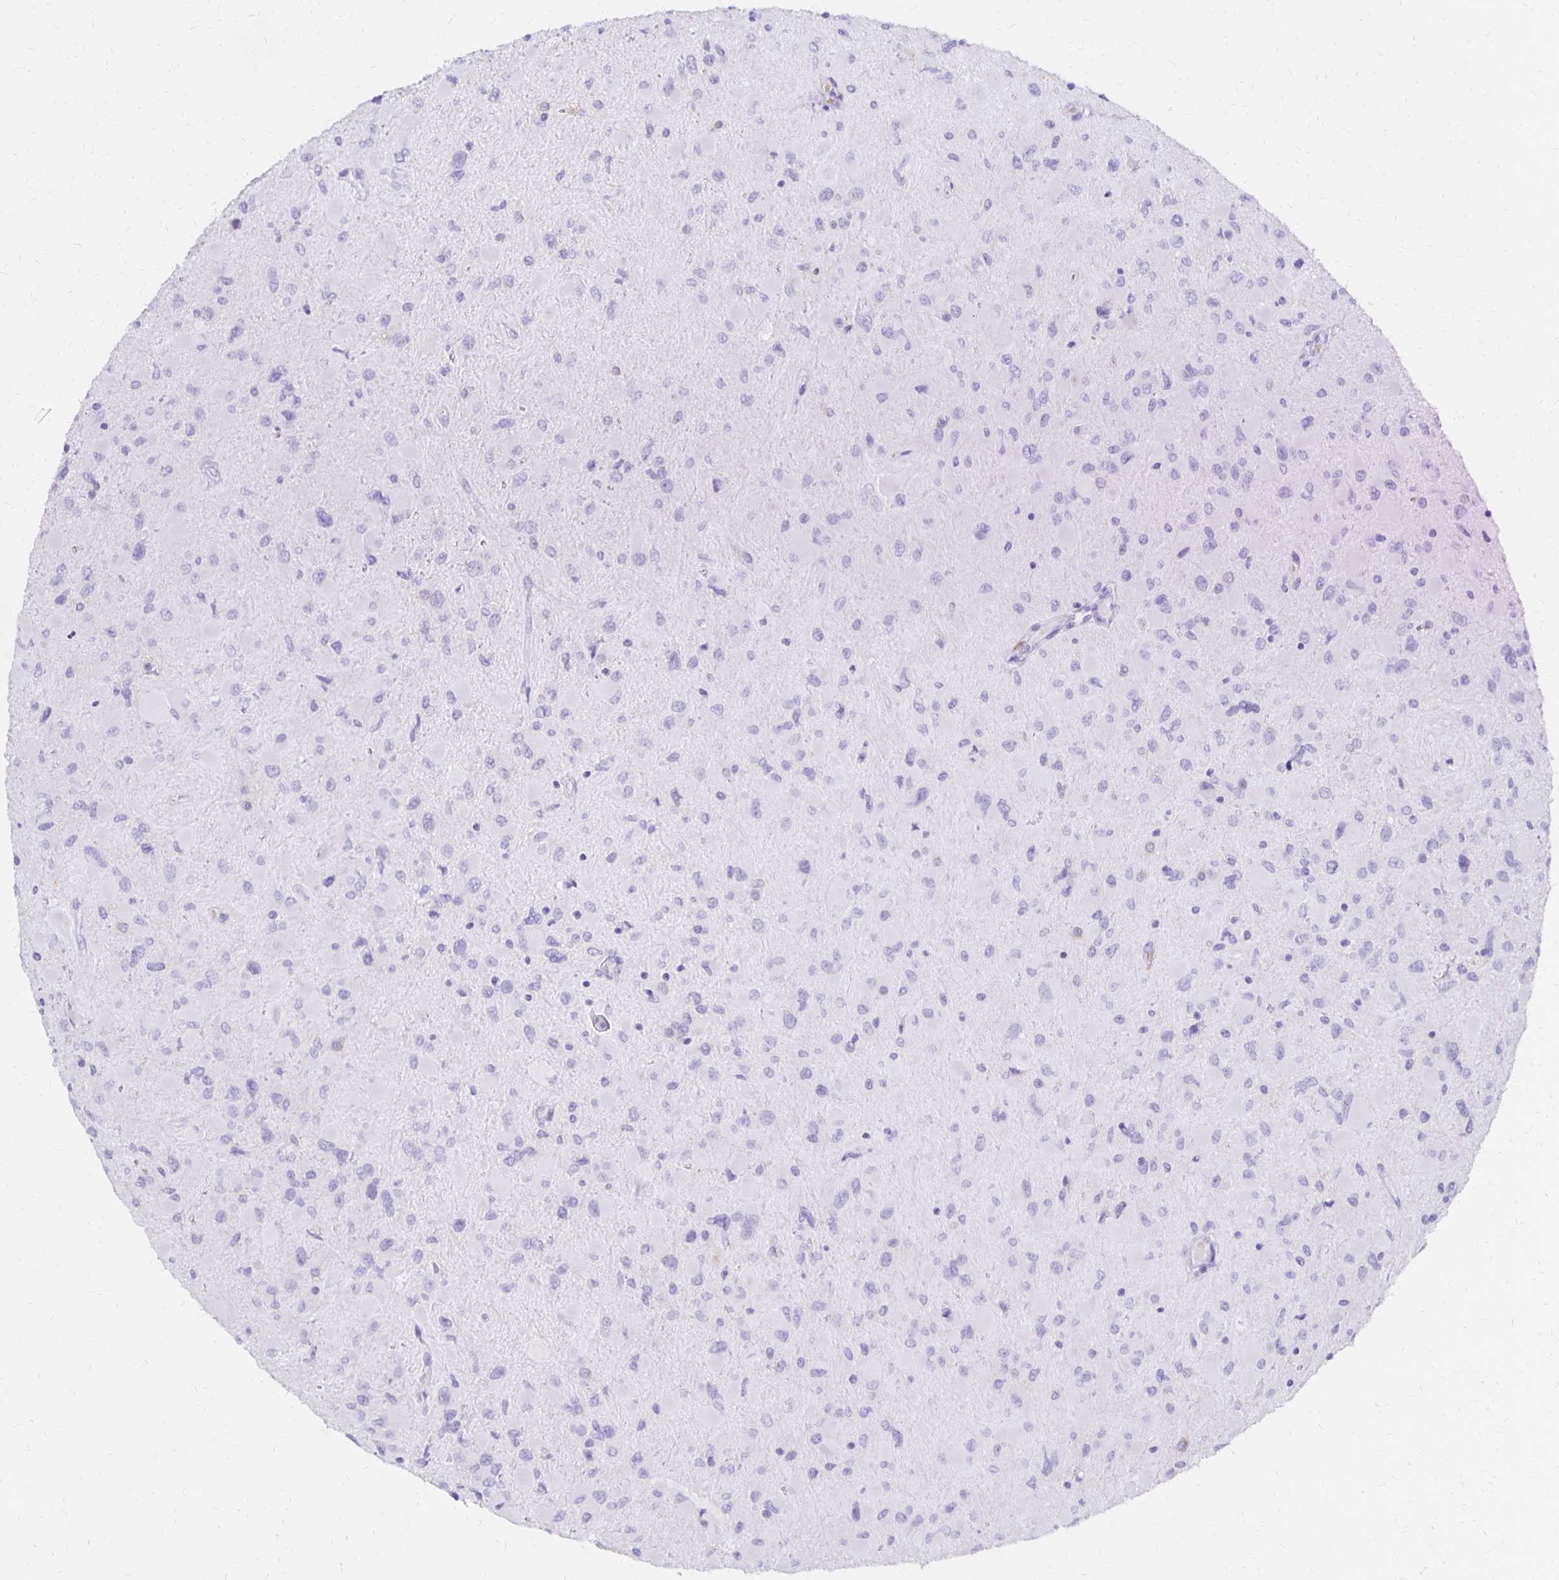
{"staining": {"intensity": "negative", "quantity": "none", "location": "none"}, "tissue": "glioma", "cell_type": "Tumor cells", "image_type": "cancer", "snomed": [{"axis": "morphology", "description": "Glioma, malignant, High grade"}, {"axis": "topography", "description": "Cerebral cortex"}], "caption": "Immunohistochemistry (IHC) of human high-grade glioma (malignant) exhibits no expression in tumor cells.", "gene": "FNTB", "patient": {"sex": "female", "age": 36}}